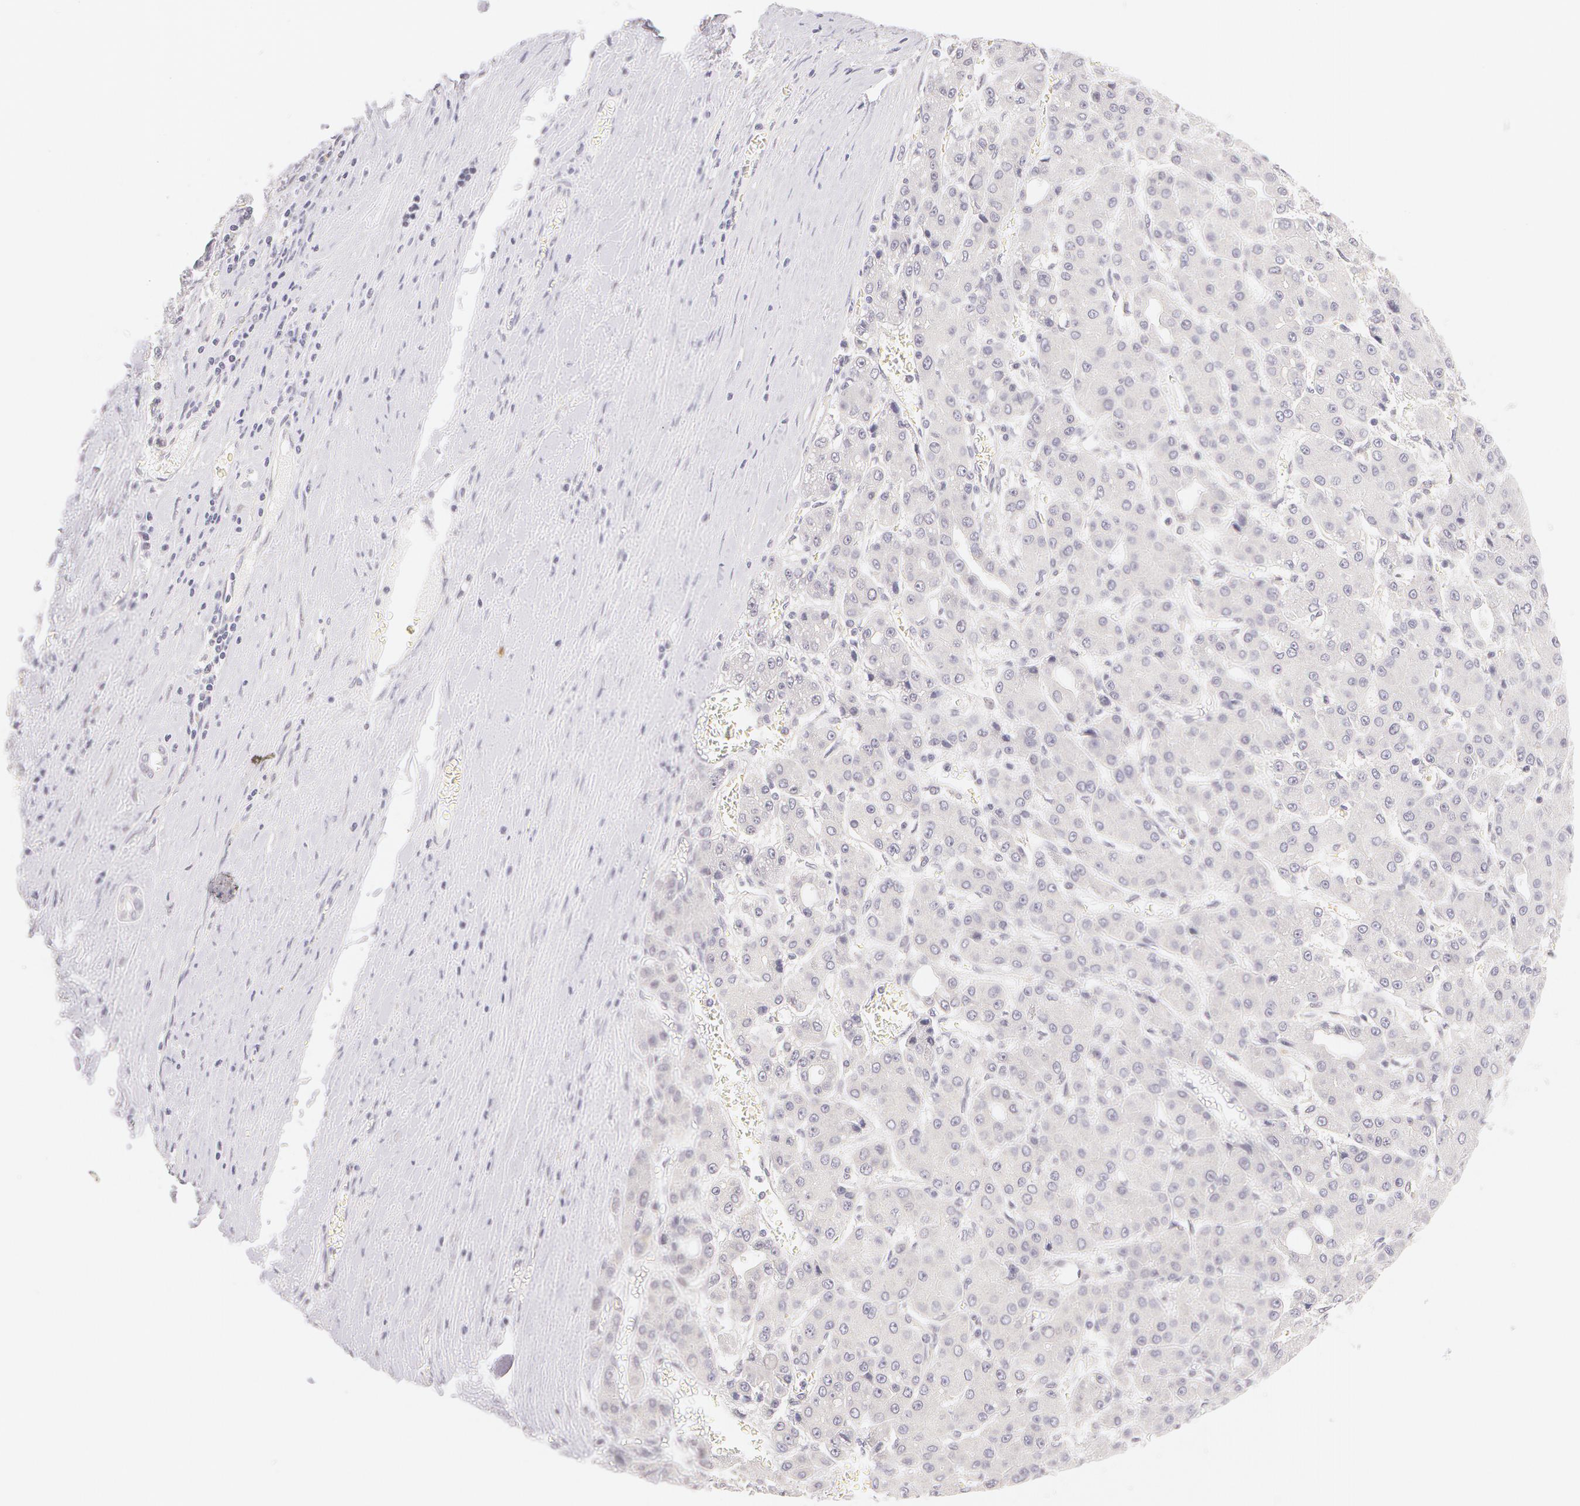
{"staining": {"intensity": "negative", "quantity": "none", "location": "none"}, "tissue": "liver cancer", "cell_type": "Tumor cells", "image_type": "cancer", "snomed": [{"axis": "morphology", "description": "Carcinoma, Hepatocellular, NOS"}, {"axis": "topography", "description": "Liver"}], "caption": "Tumor cells are negative for protein expression in human liver cancer.", "gene": "ZNF597", "patient": {"sex": "male", "age": 69}}